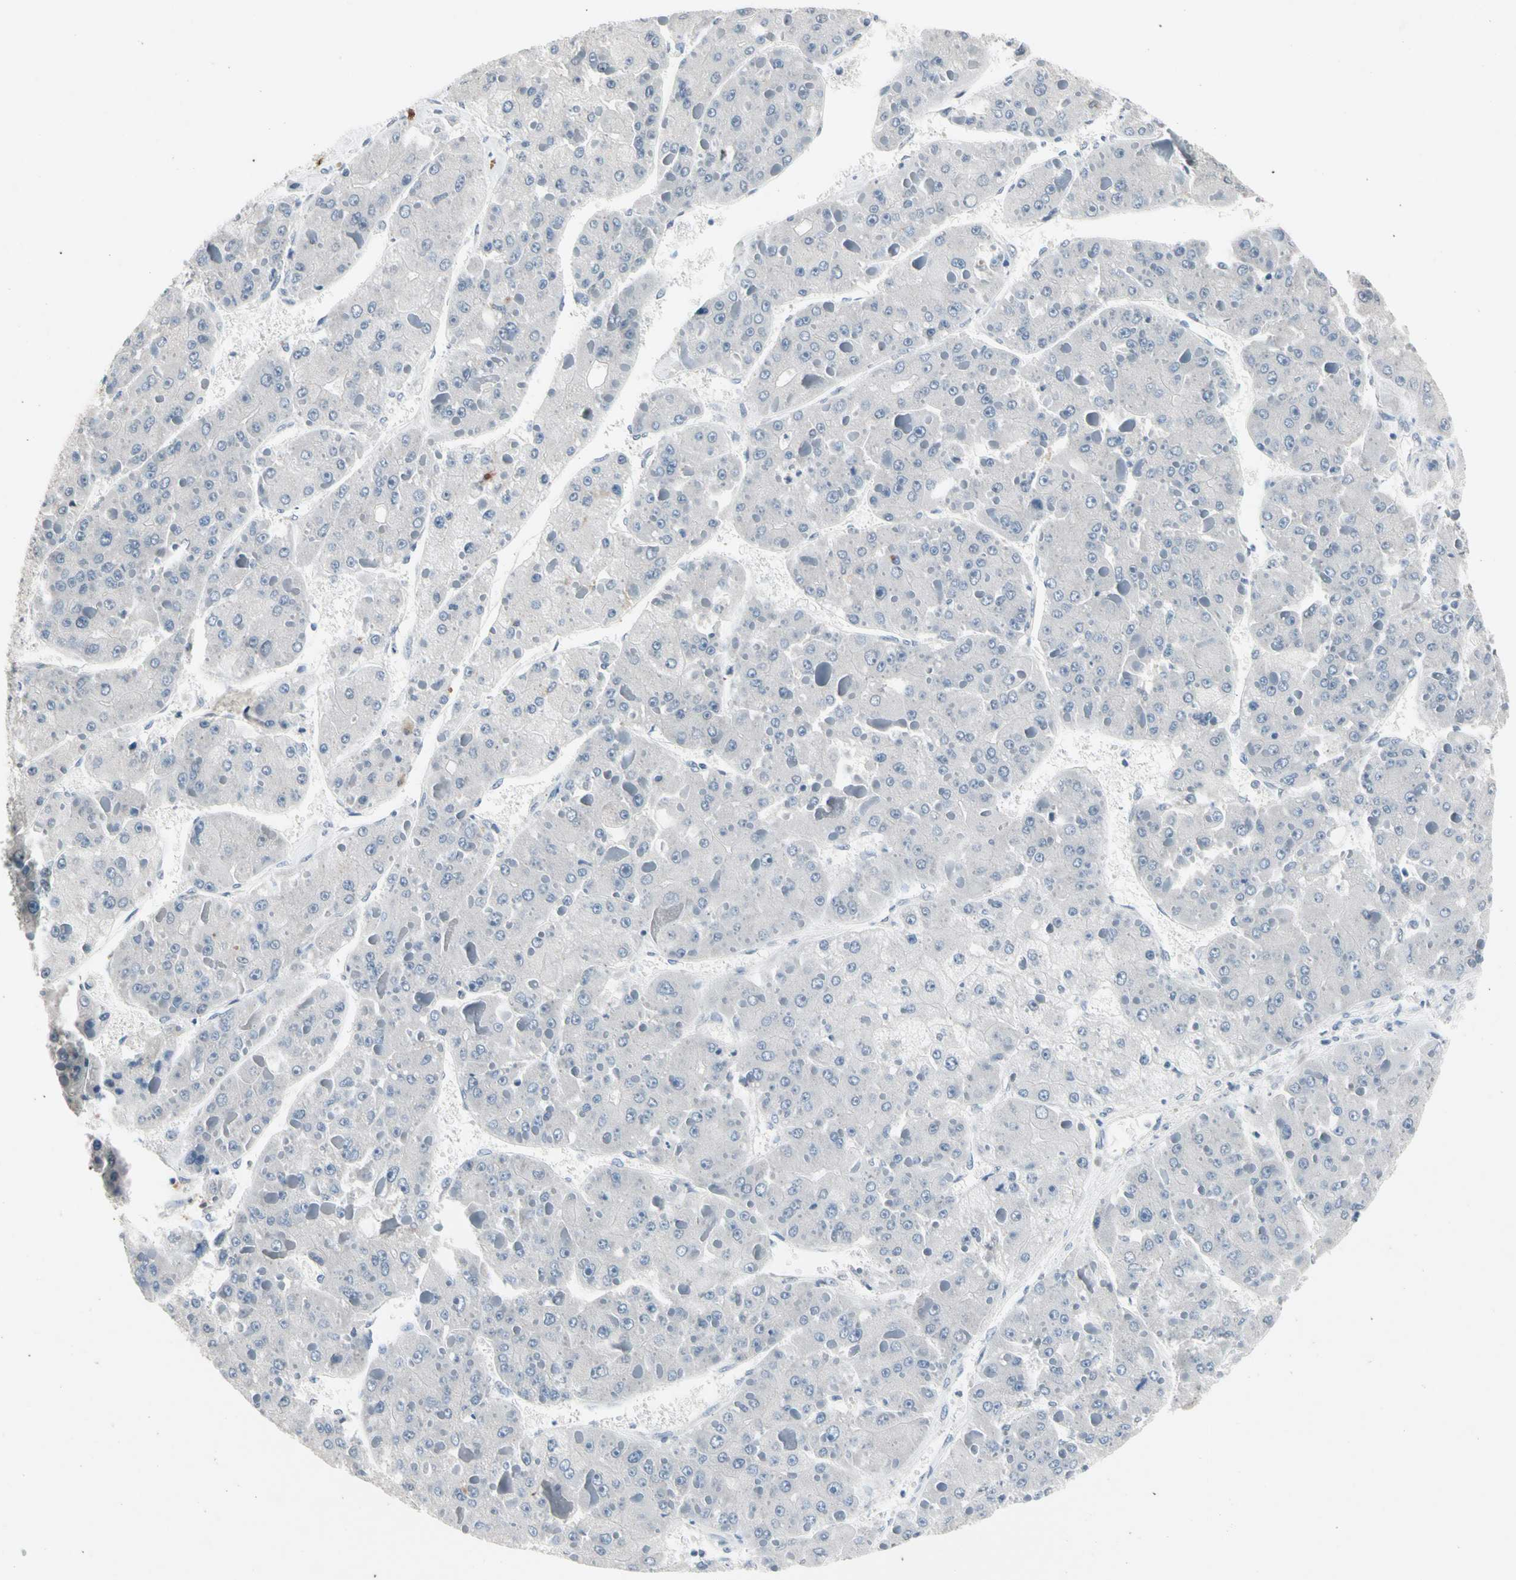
{"staining": {"intensity": "negative", "quantity": "none", "location": "none"}, "tissue": "liver cancer", "cell_type": "Tumor cells", "image_type": "cancer", "snomed": [{"axis": "morphology", "description": "Carcinoma, Hepatocellular, NOS"}, {"axis": "topography", "description": "Liver"}], "caption": "Immunohistochemistry of liver cancer shows no staining in tumor cells.", "gene": "SV2A", "patient": {"sex": "female", "age": 73}}